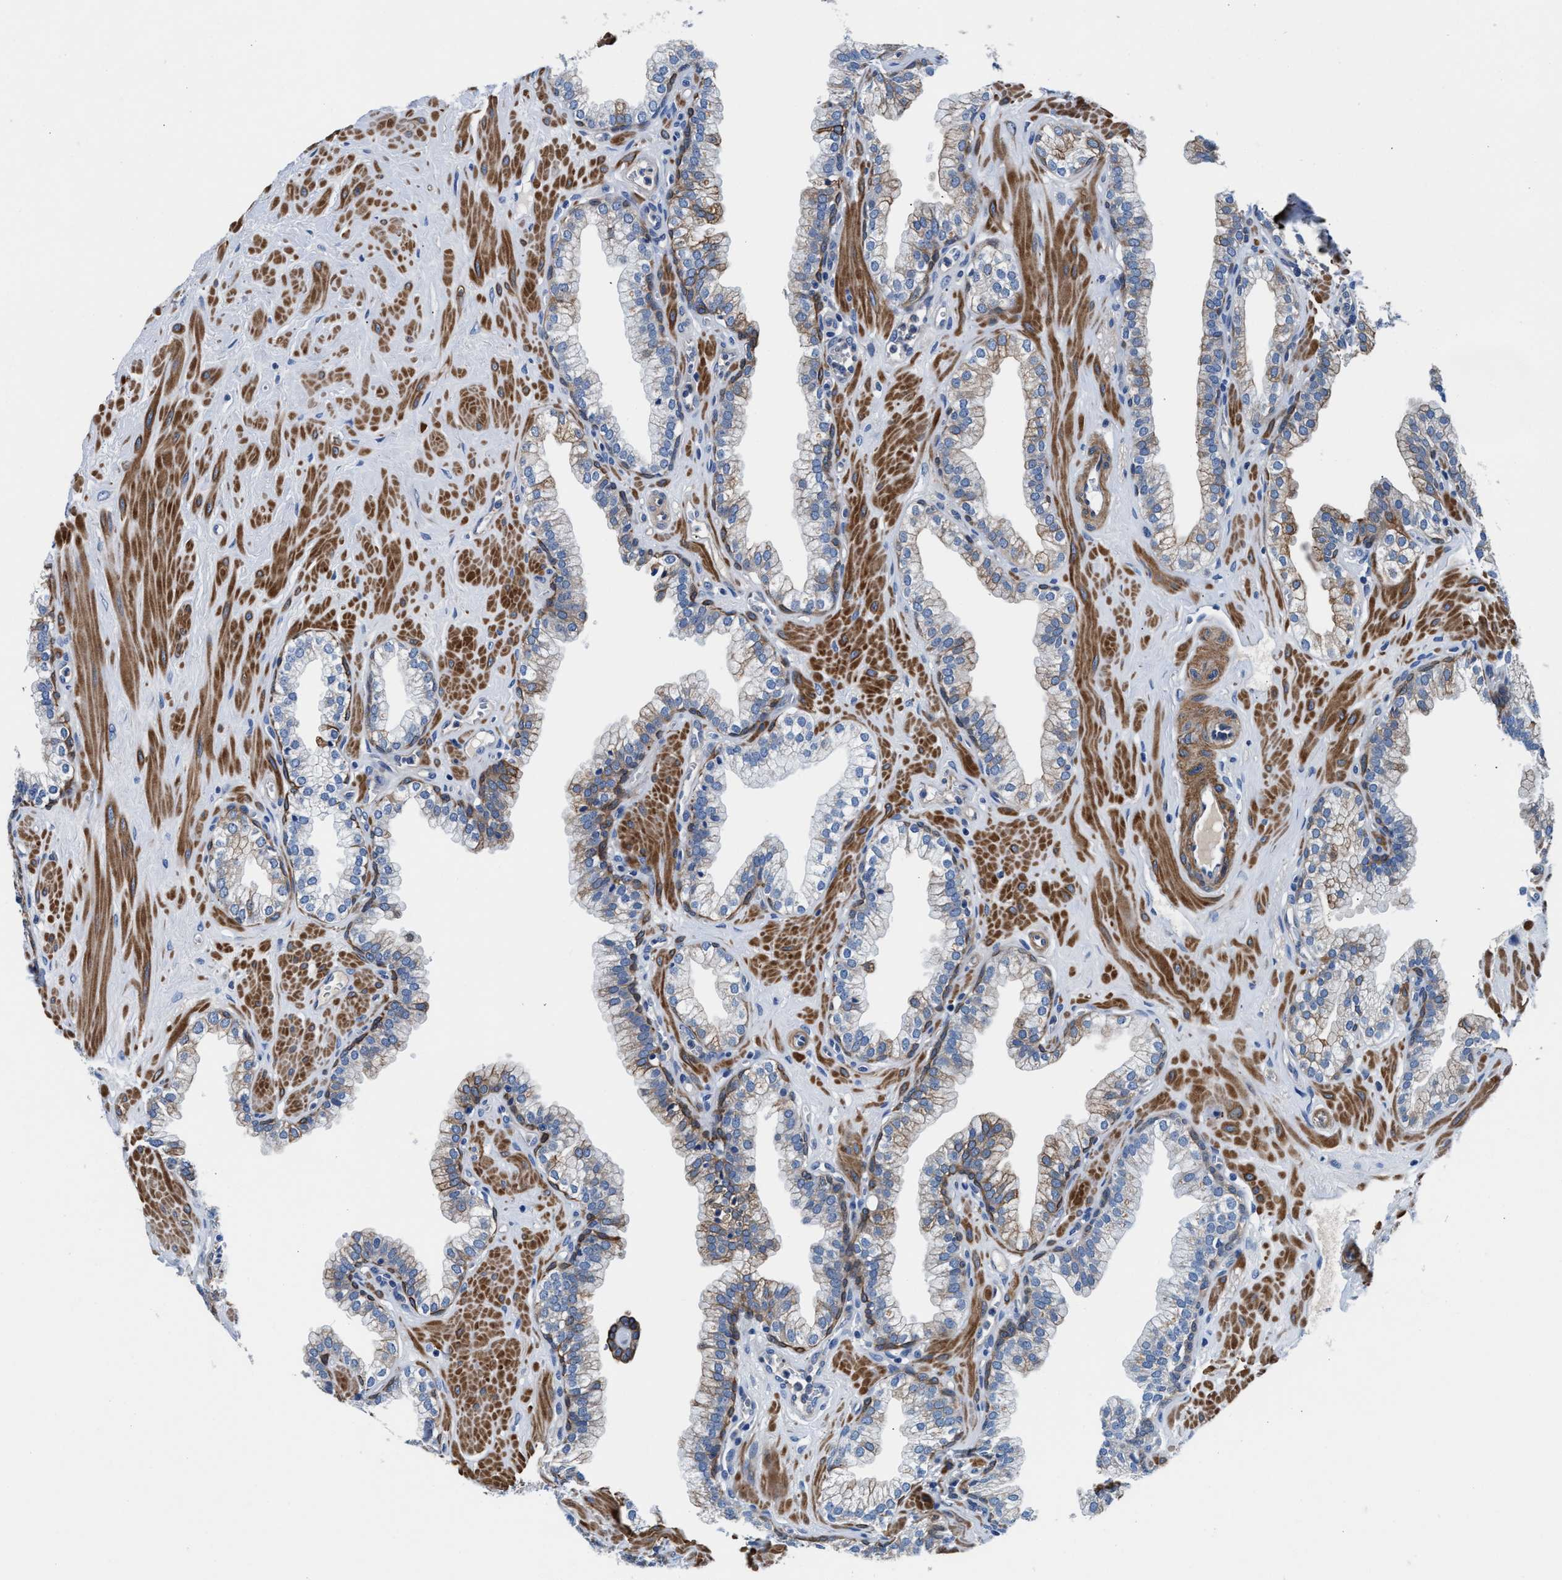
{"staining": {"intensity": "moderate", "quantity": "<25%", "location": "cytoplasmic/membranous"}, "tissue": "prostate", "cell_type": "Glandular cells", "image_type": "normal", "snomed": [{"axis": "morphology", "description": "Normal tissue, NOS"}, {"axis": "morphology", "description": "Urothelial carcinoma, Low grade"}, {"axis": "topography", "description": "Urinary bladder"}, {"axis": "topography", "description": "Prostate"}], "caption": "Immunohistochemistry of benign prostate reveals low levels of moderate cytoplasmic/membranous staining in about <25% of glandular cells.", "gene": "PARG", "patient": {"sex": "male", "age": 60}}